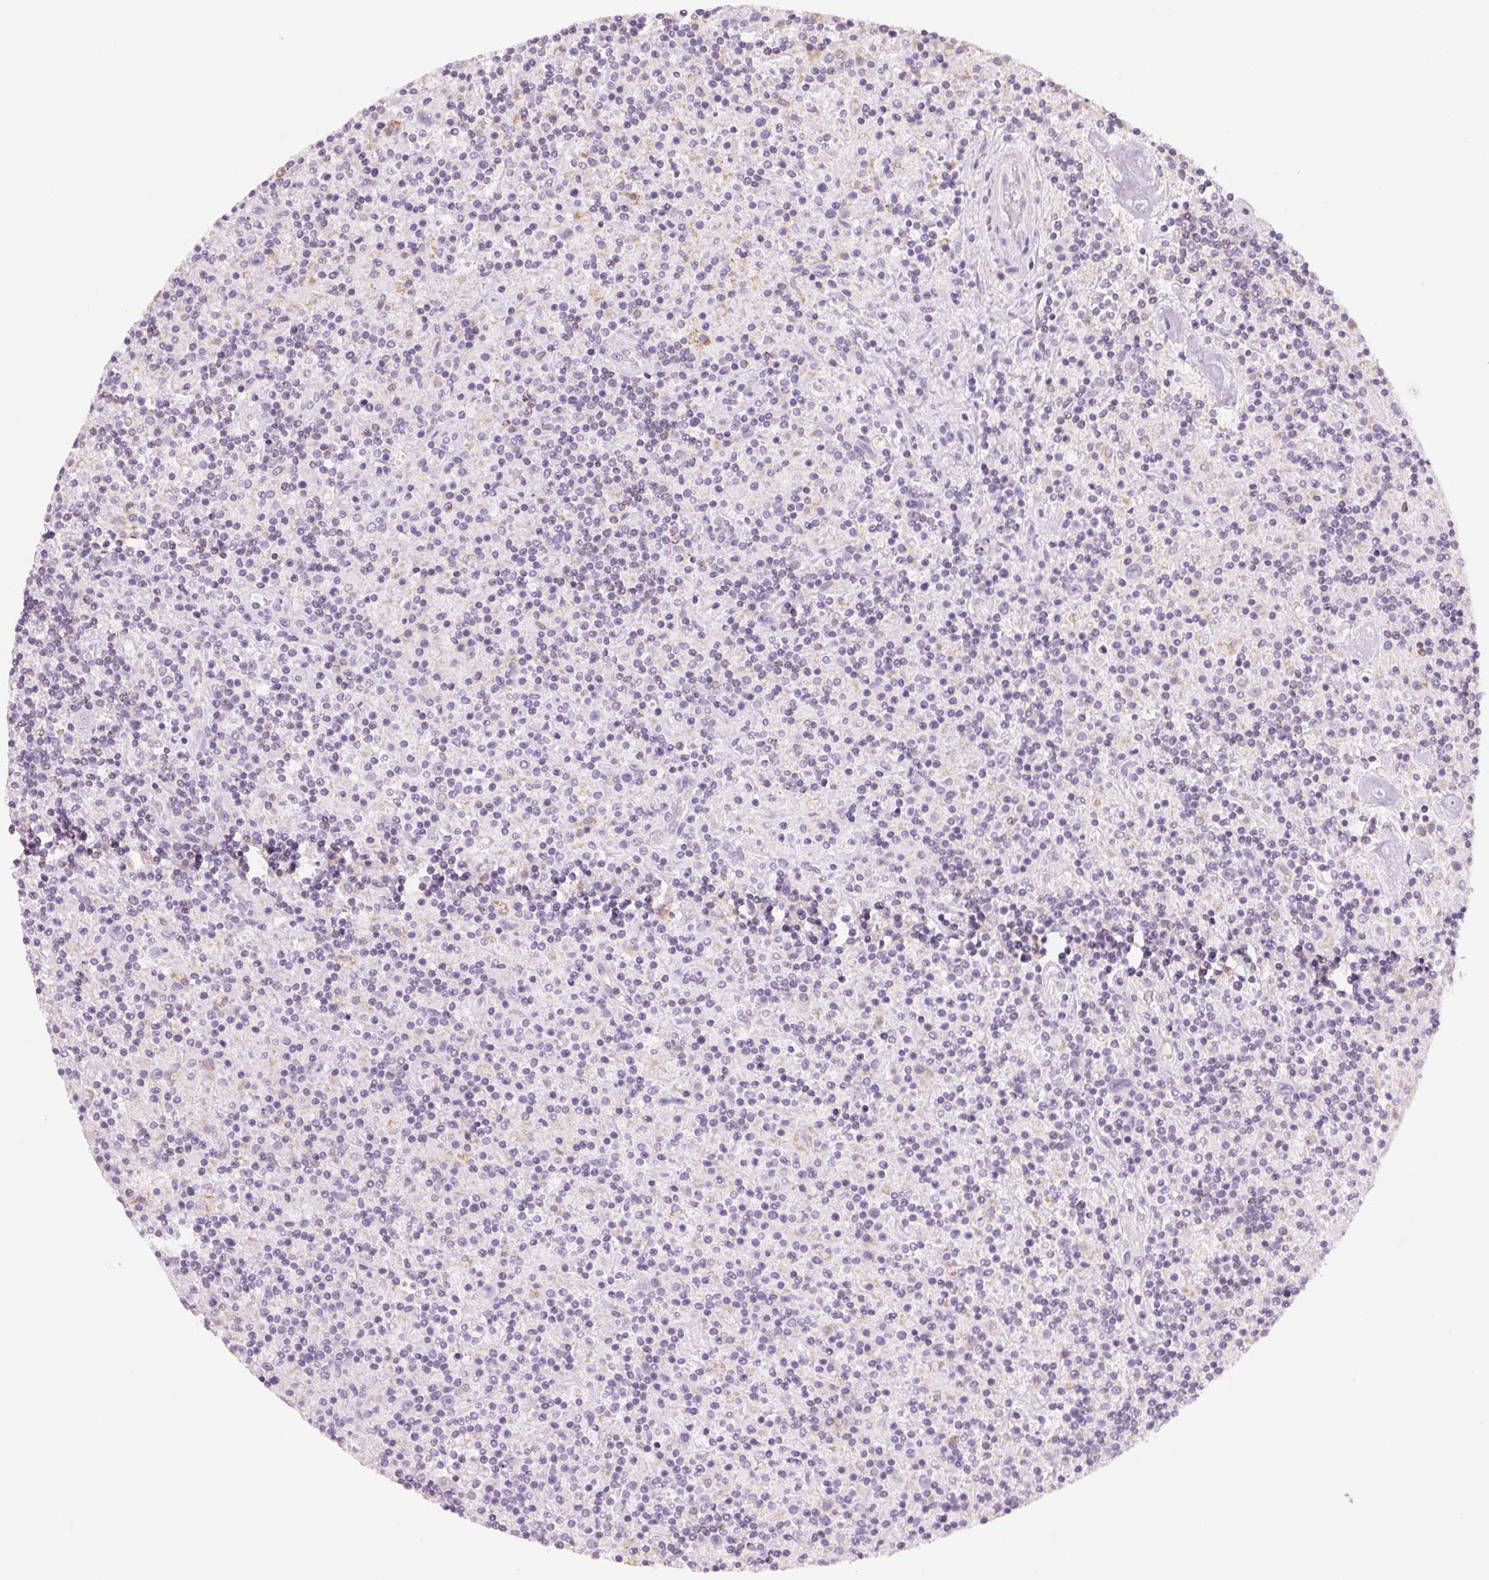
{"staining": {"intensity": "negative", "quantity": "none", "location": "none"}, "tissue": "lymphoma", "cell_type": "Tumor cells", "image_type": "cancer", "snomed": [{"axis": "morphology", "description": "Hodgkin's disease, NOS"}, {"axis": "topography", "description": "Lymph node"}], "caption": "Hodgkin's disease stained for a protein using IHC demonstrates no staining tumor cells.", "gene": "HOXB13", "patient": {"sex": "male", "age": 70}}